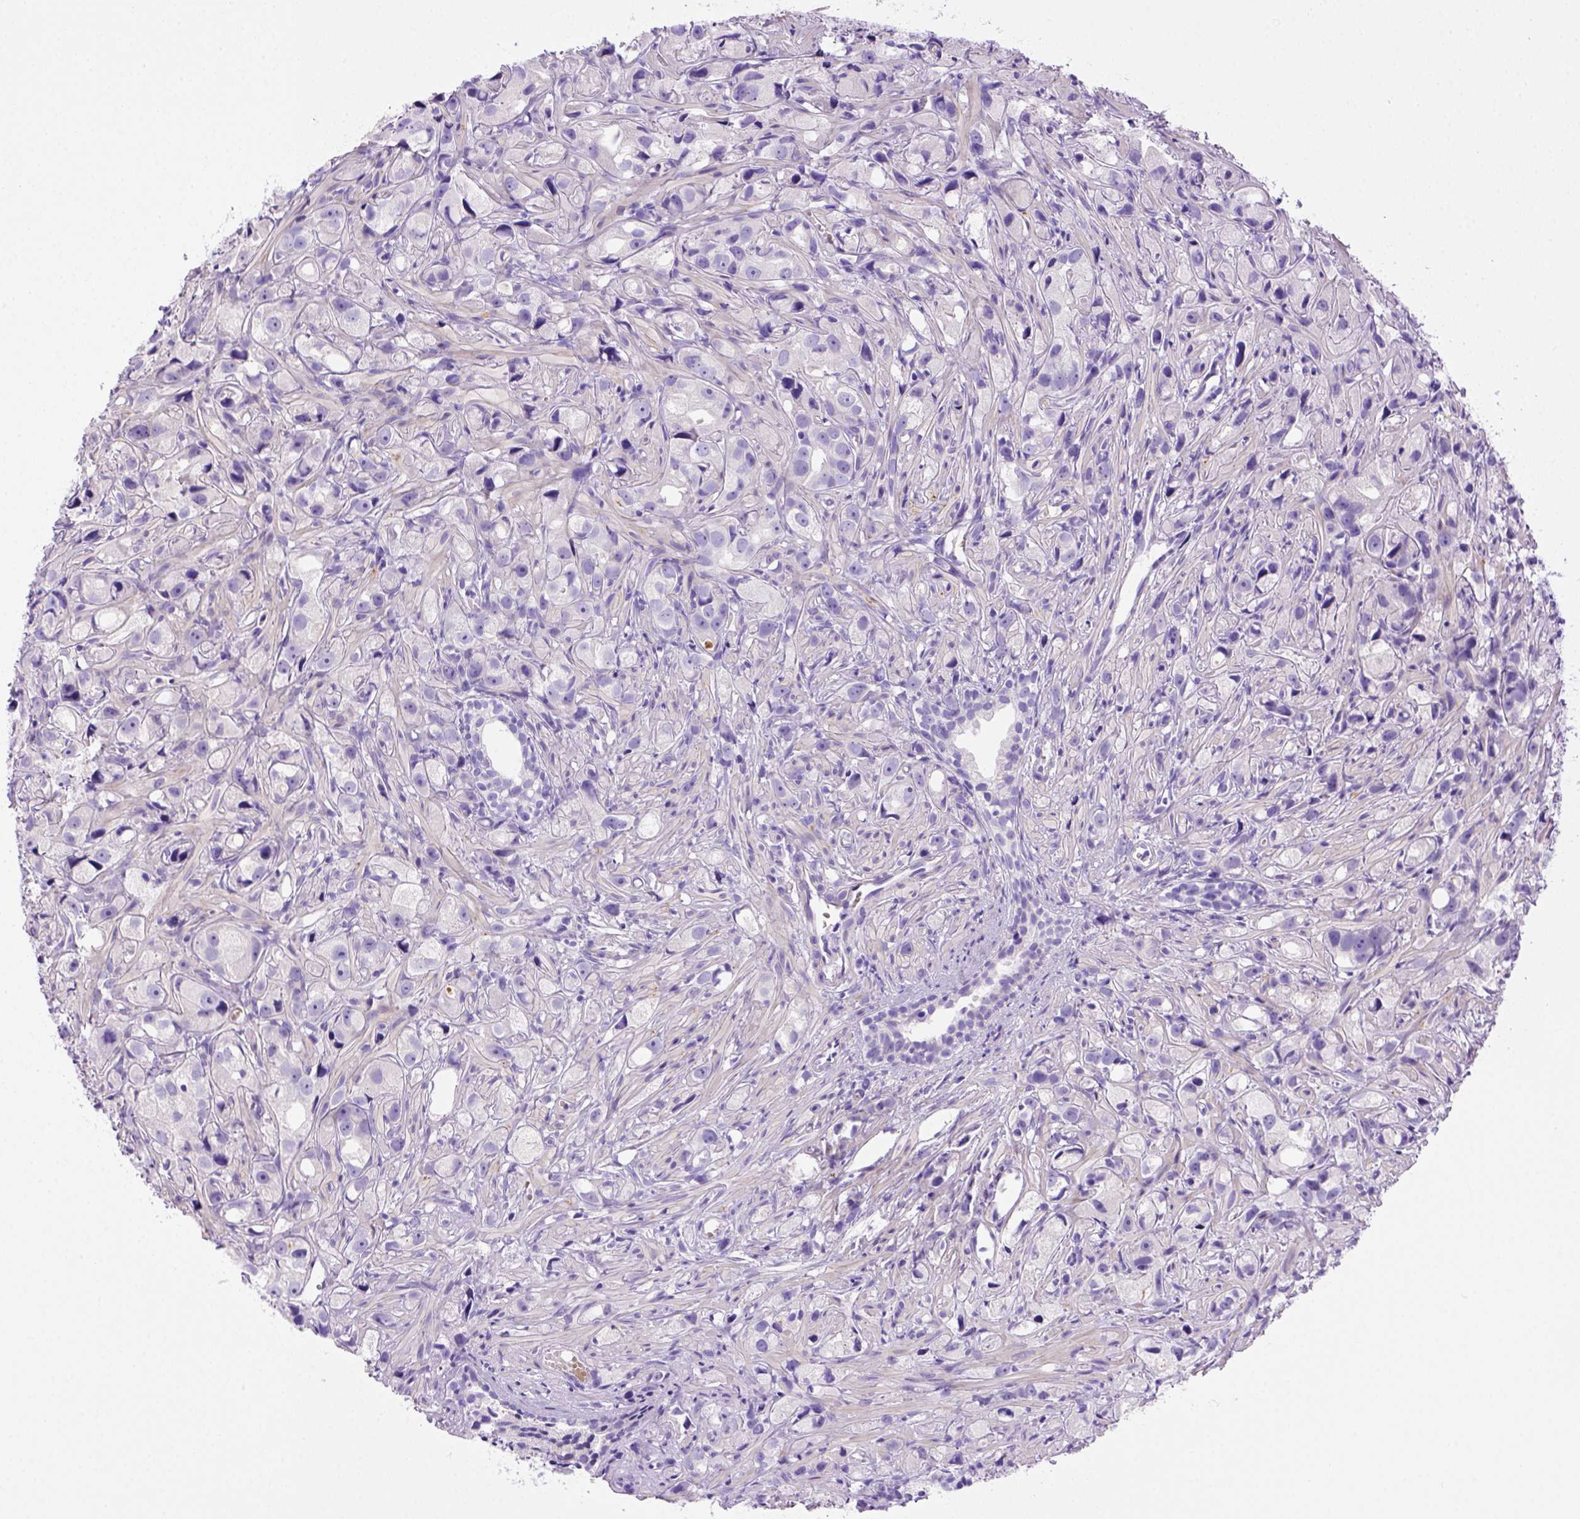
{"staining": {"intensity": "negative", "quantity": "none", "location": "none"}, "tissue": "prostate cancer", "cell_type": "Tumor cells", "image_type": "cancer", "snomed": [{"axis": "morphology", "description": "Adenocarcinoma, High grade"}, {"axis": "topography", "description": "Prostate"}], "caption": "An immunohistochemistry (IHC) photomicrograph of high-grade adenocarcinoma (prostate) is shown. There is no staining in tumor cells of high-grade adenocarcinoma (prostate).", "gene": "BAAT", "patient": {"sex": "male", "age": 75}}